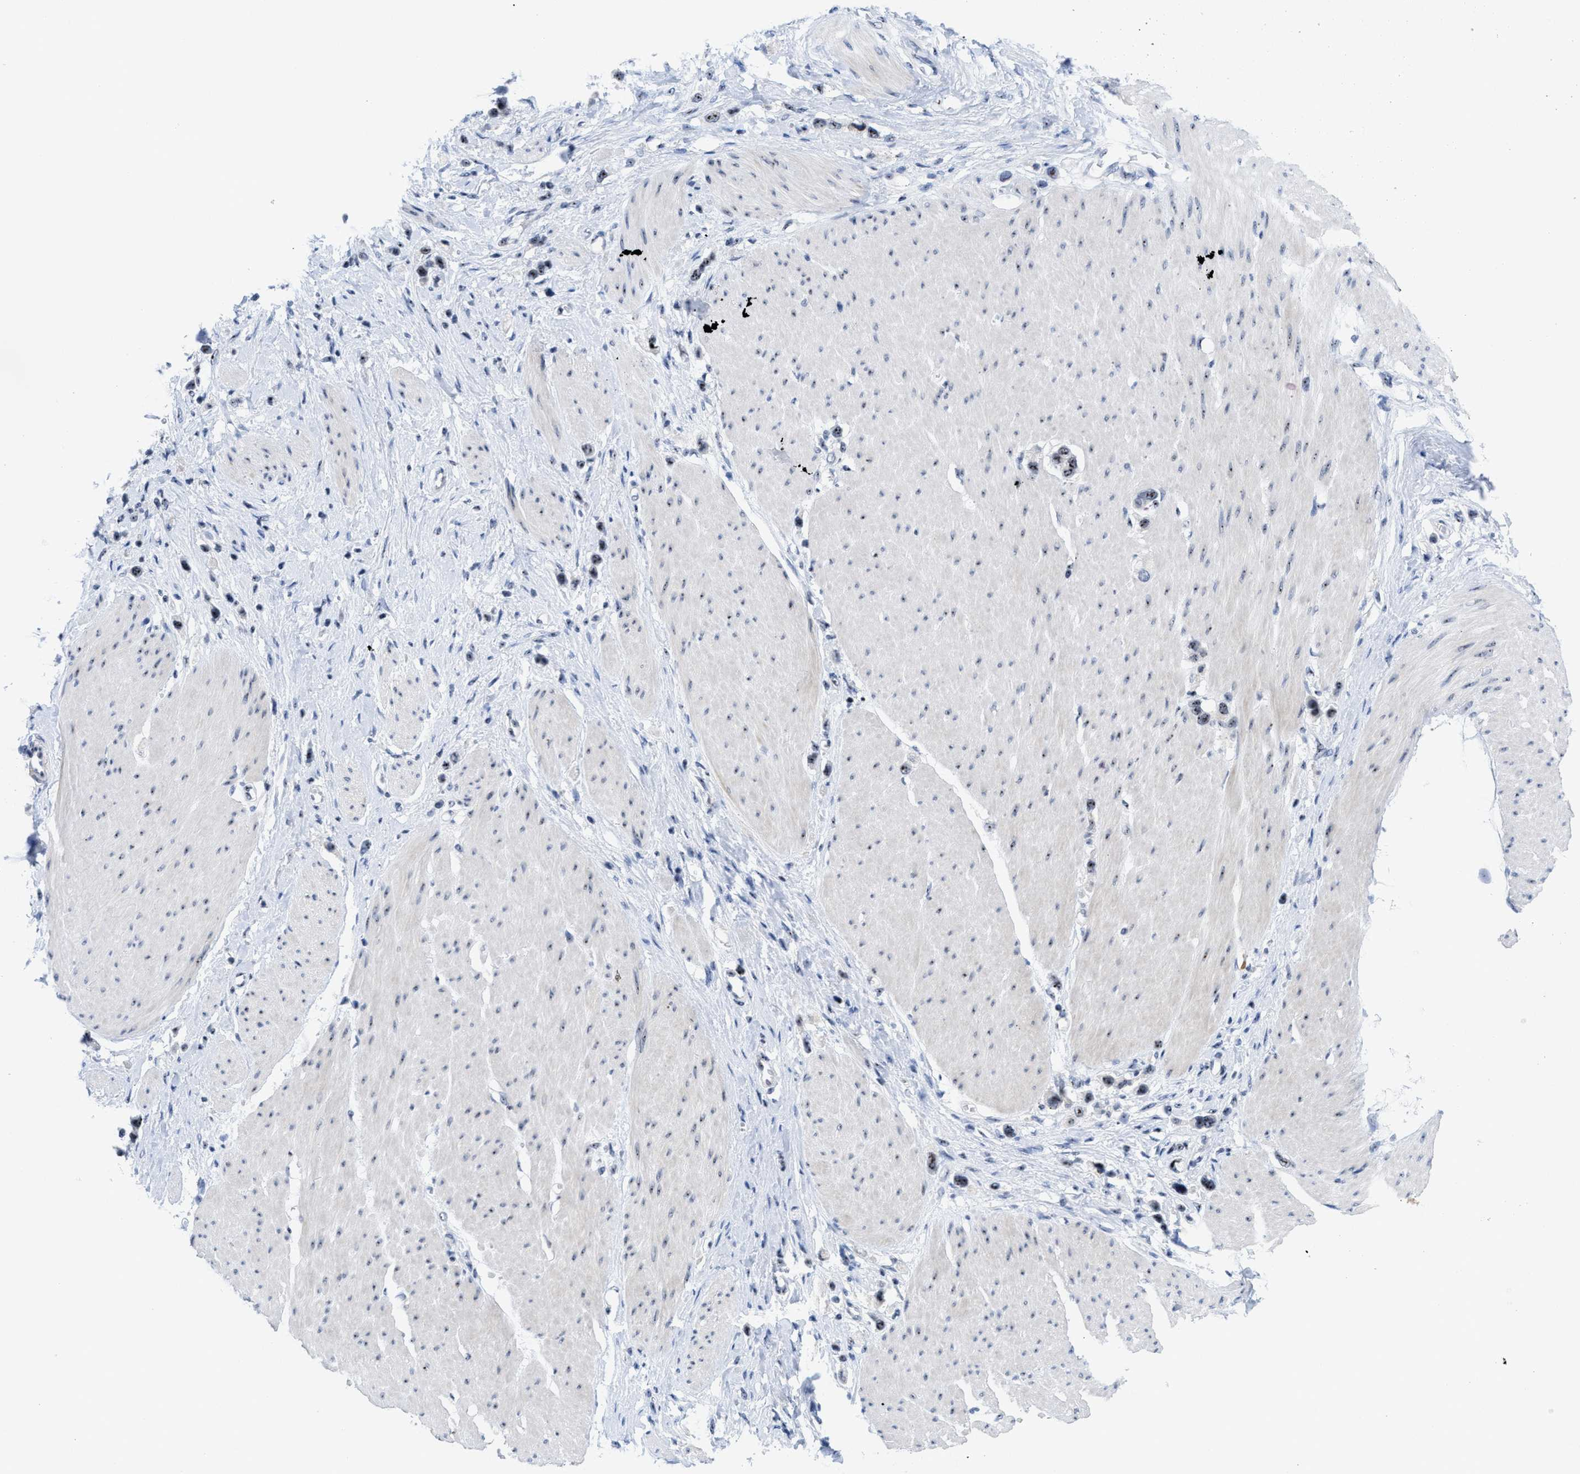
{"staining": {"intensity": "moderate", "quantity": ">75%", "location": "nuclear"}, "tissue": "stomach cancer", "cell_type": "Tumor cells", "image_type": "cancer", "snomed": [{"axis": "morphology", "description": "Adenocarcinoma, NOS"}, {"axis": "topography", "description": "Stomach"}], "caption": "Human stomach cancer stained with a protein marker reveals moderate staining in tumor cells.", "gene": "NOP58", "patient": {"sex": "female", "age": 65}}